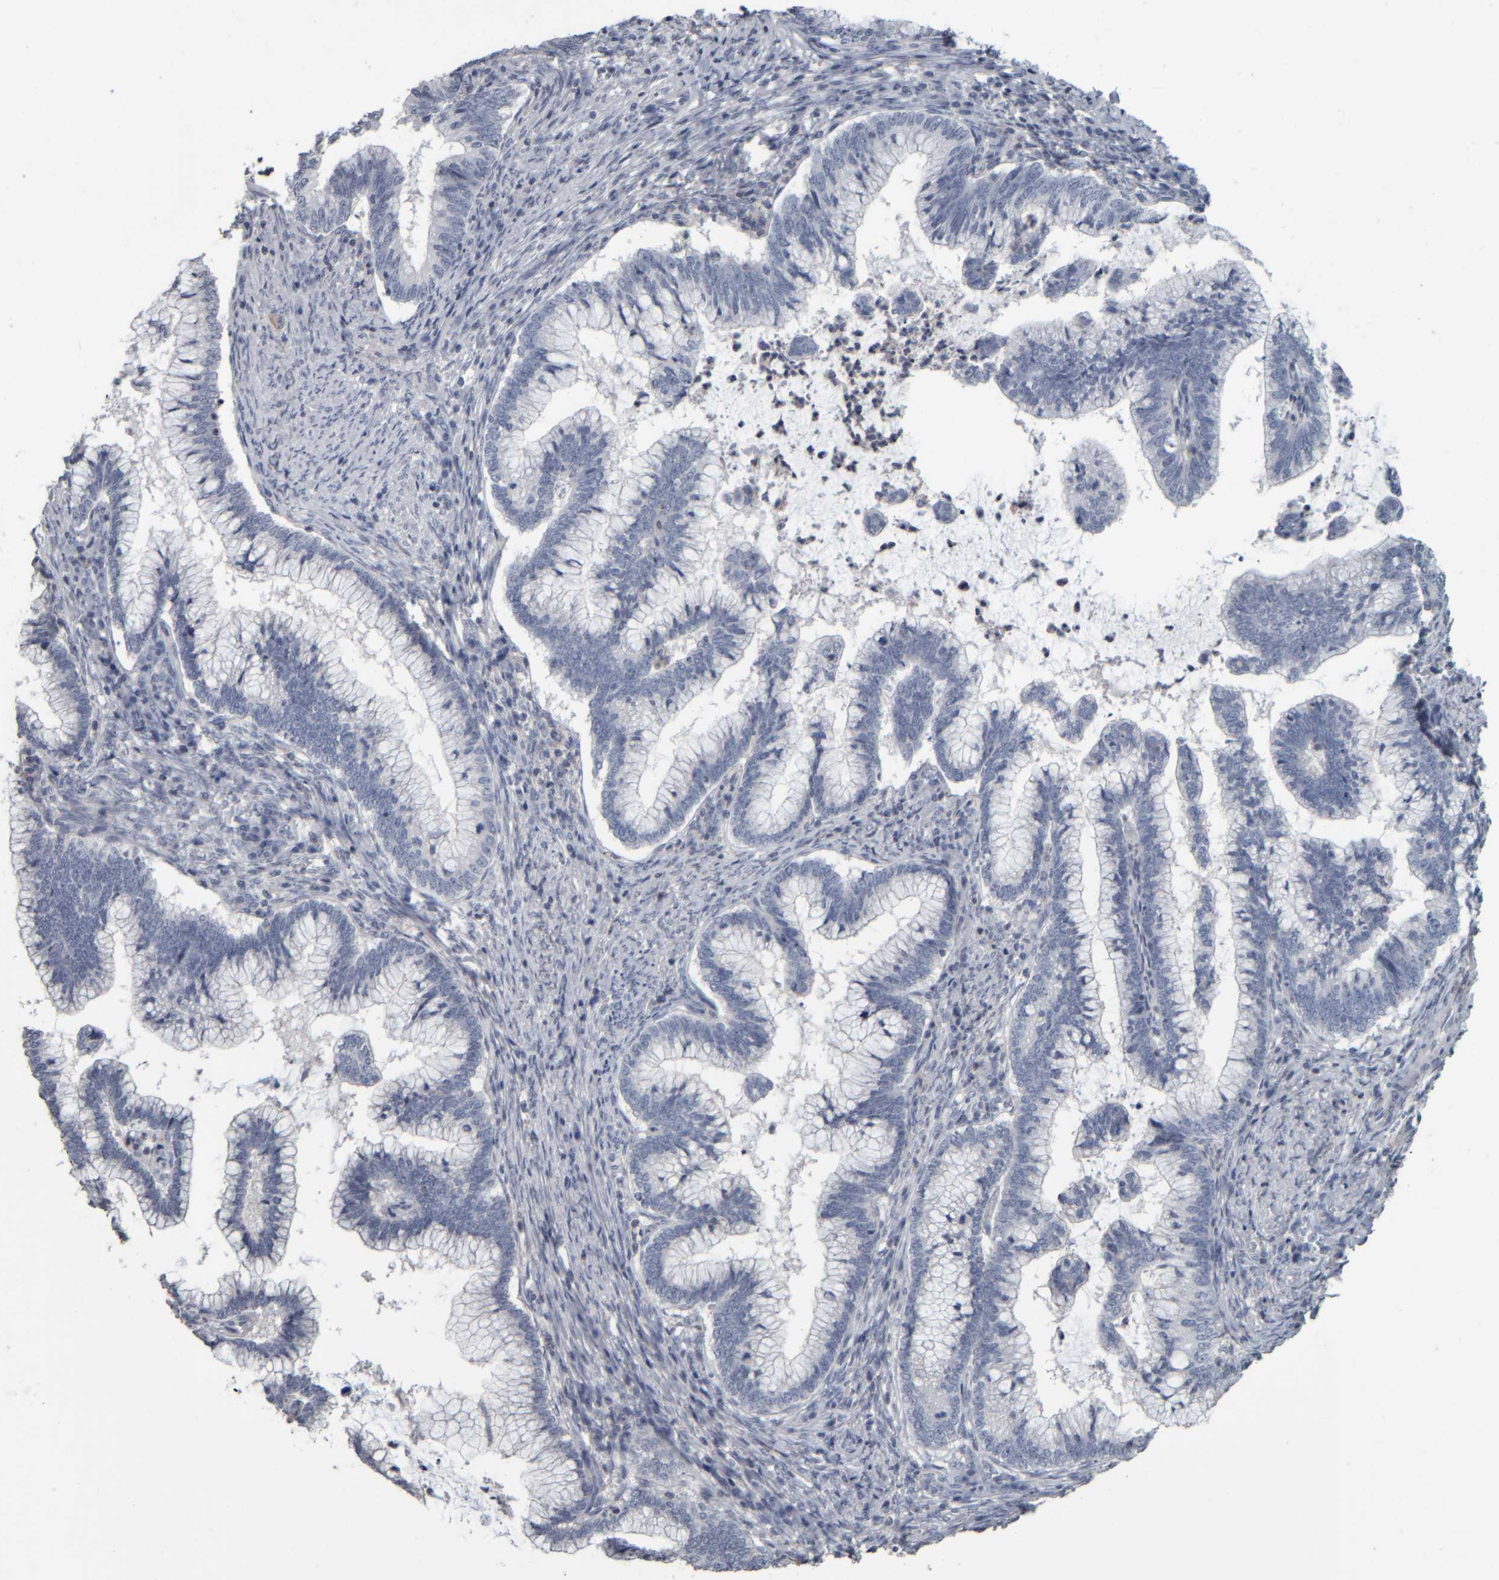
{"staining": {"intensity": "negative", "quantity": "none", "location": "none"}, "tissue": "cervical cancer", "cell_type": "Tumor cells", "image_type": "cancer", "snomed": [{"axis": "morphology", "description": "Adenocarcinoma, NOS"}, {"axis": "topography", "description": "Cervix"}], "caption": "Immunohistochemical staining of adenocarcinoma (cervical) shows no significant positivity in tumor cells.", "gene": "CAVIN4", "patient": {"sex": "female", "age": 36}}